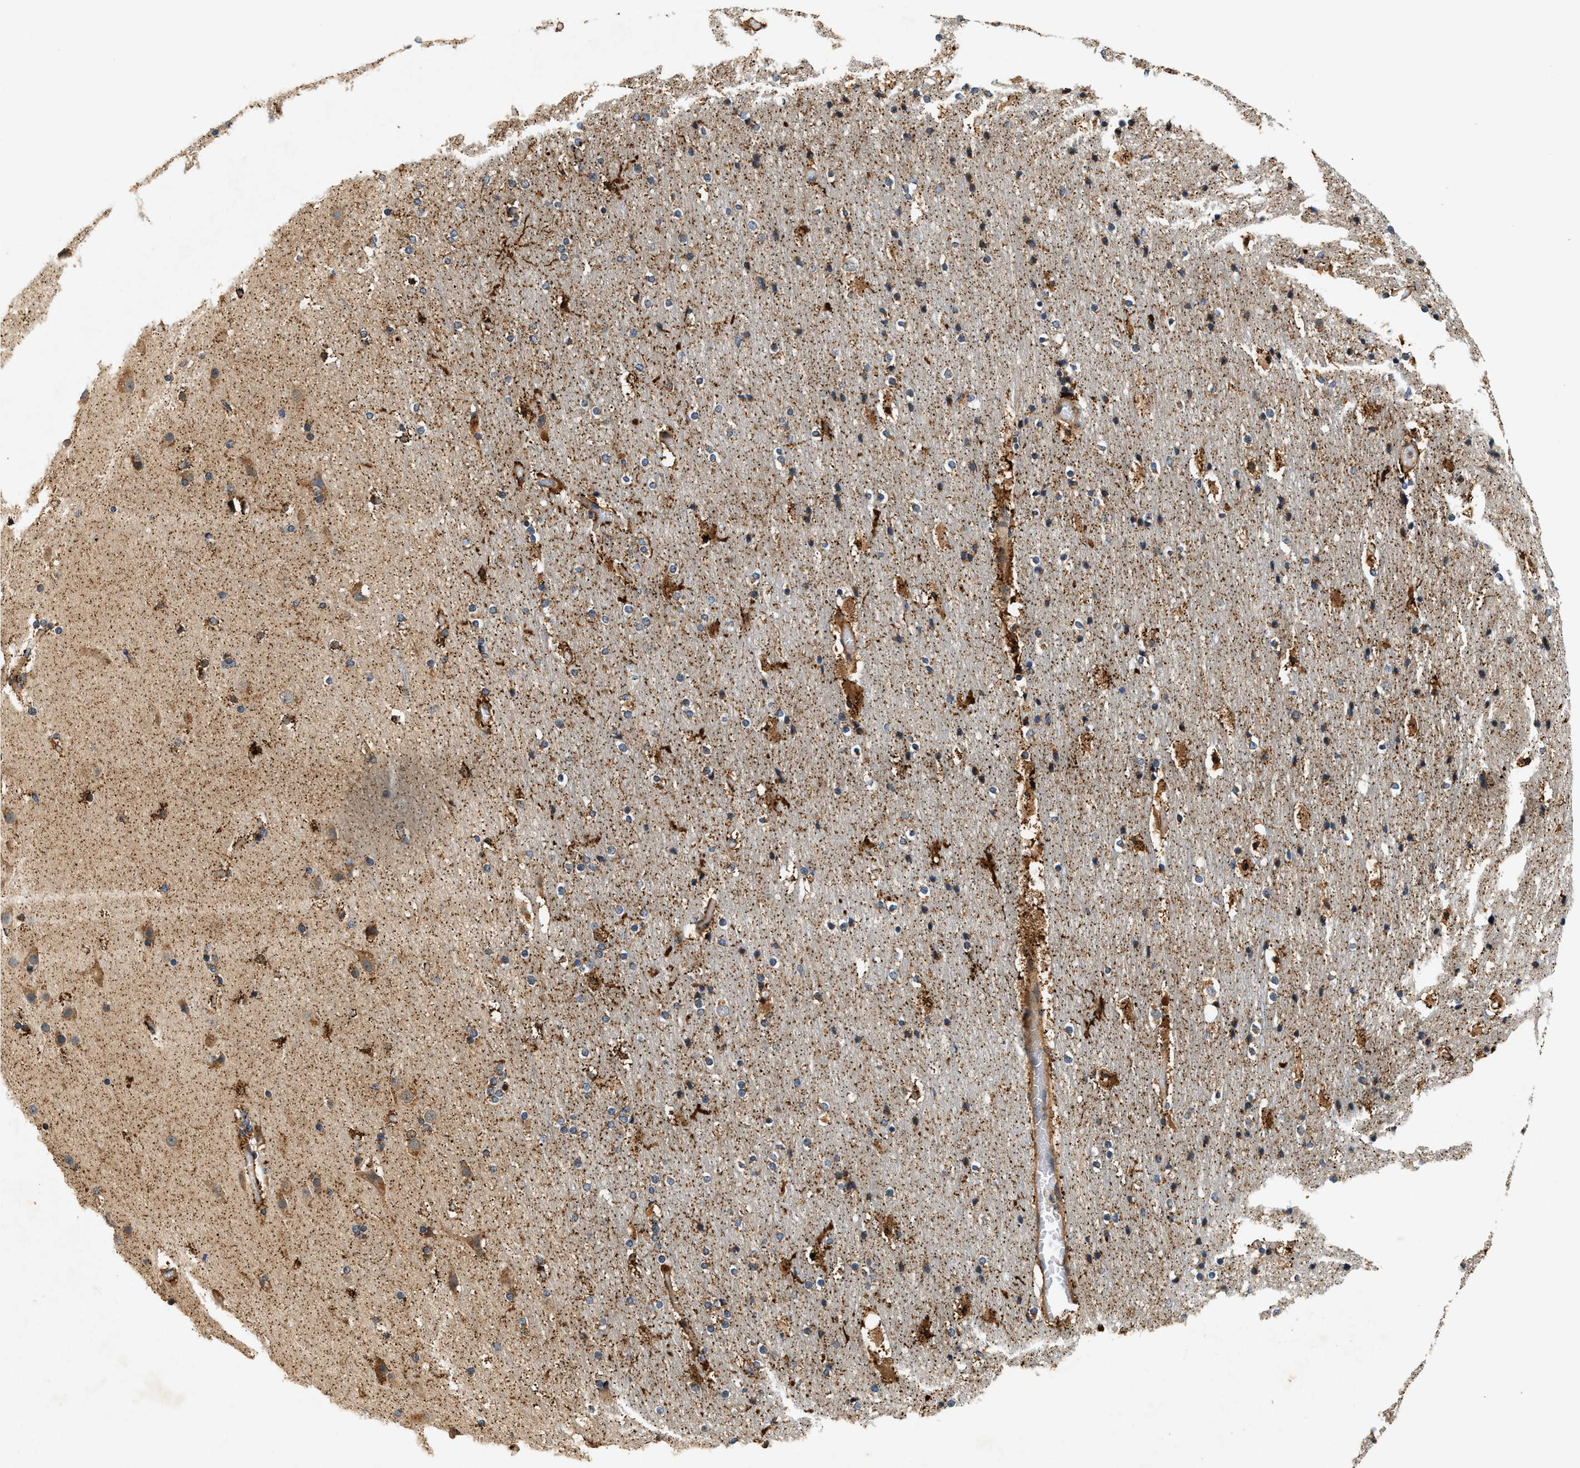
{"staining": {"intensity": "moderate", "quantity": ">75%", "location": "cytoplasmic/membranous"}, "tissue": "cerebral cortex", "cell_type": "Endothelial cells", "image_type": "normal", "snomed": [{"axis": "morphology", "description": "Normal tissue, NOS"}, {"axis": "topography", "description": "Cerebral cortex"}], "caption": "IHC (DAB) staining of benign cerebral cortex shows moderate cytoplasmic/membranous protein positivity in about >75% of endothelial cells.", "gene": "DUSP10", "patient": {"sex": "male", "age": 57}}